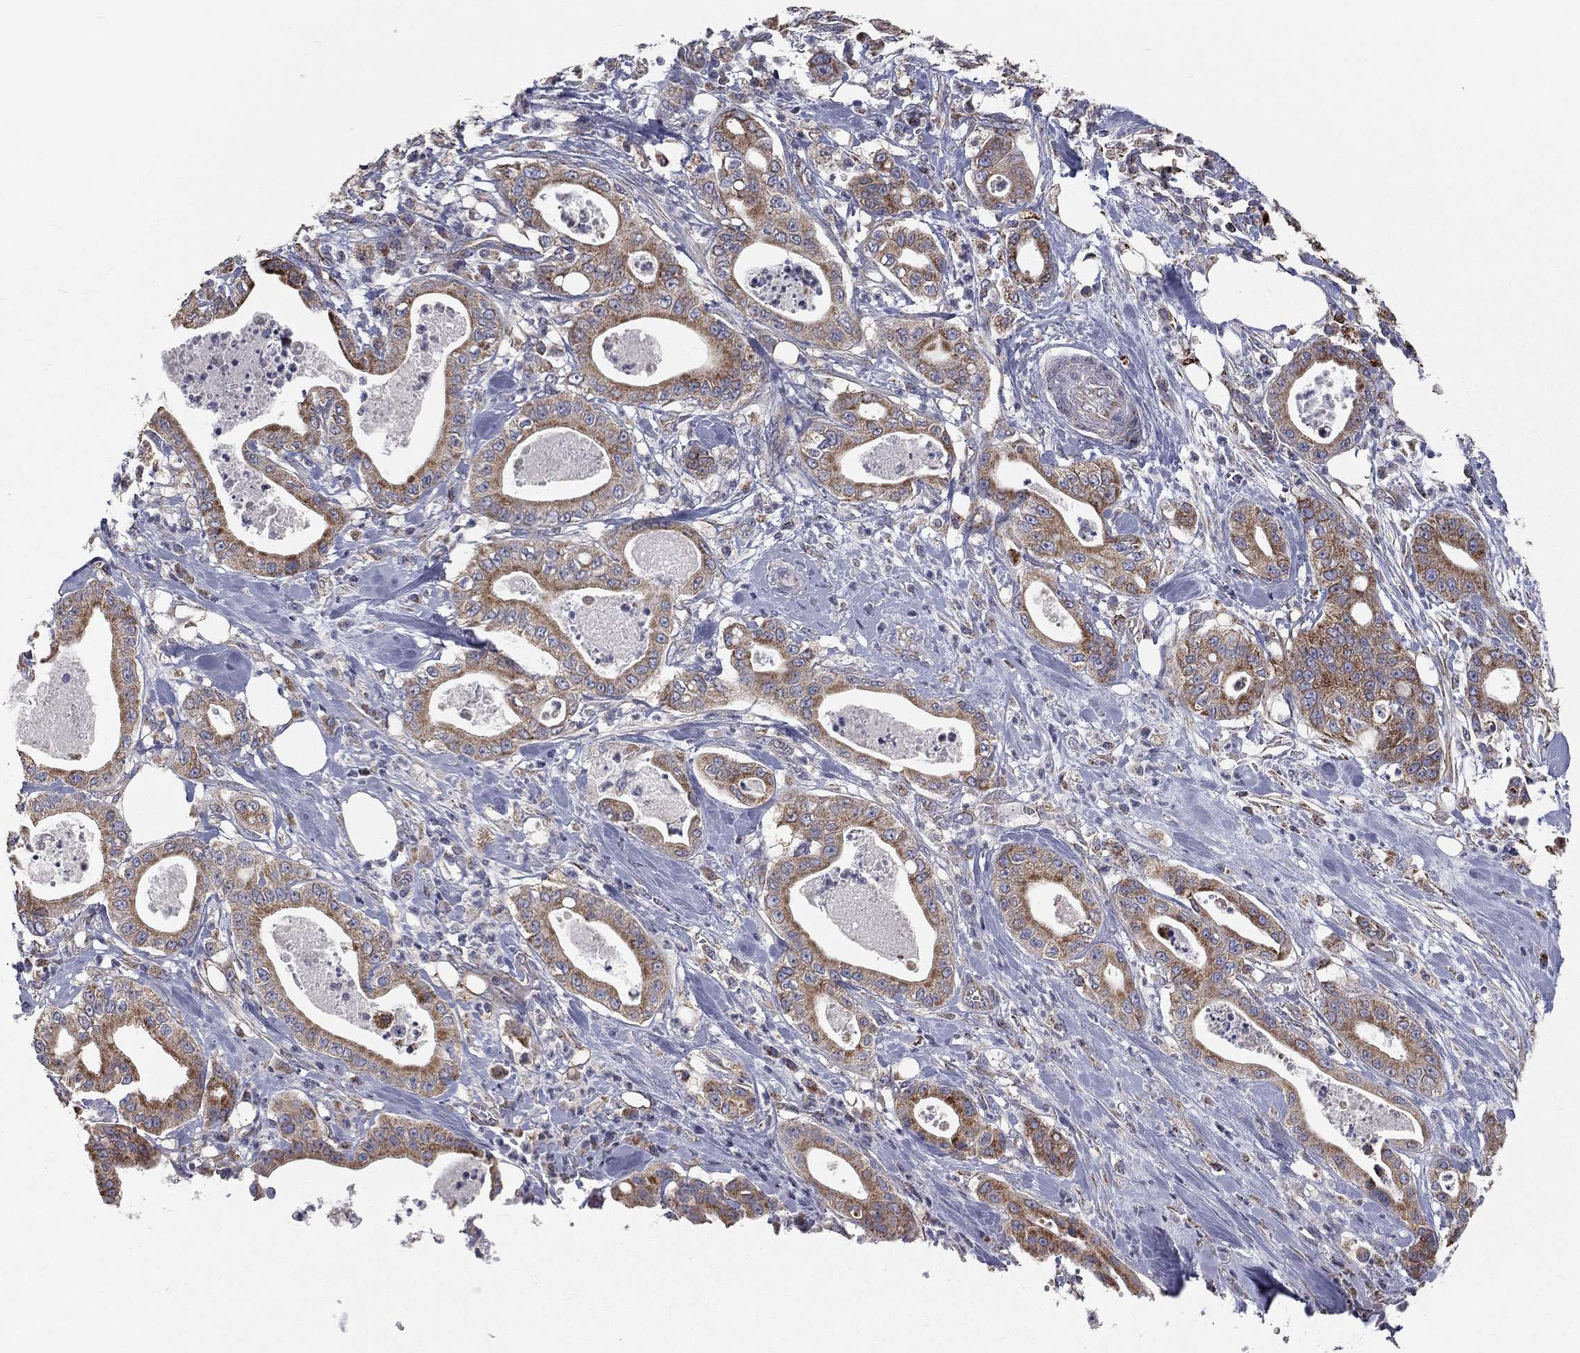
{"staining": {"intensity": "moderate", "quantity": ">75%", "location": "cytoplasmic/membranous"}, "tissue": "pancreatic cancer", "cell_type": "Tumor cells", "image_type": "cancer", "snomed": [{"axis": "morphology", "description": "Adenocarcinoma, NOS"}, {"axis": "topography", "description": "Pancreas"}], "caption": "Pancreatic adenocarcinoma stained with a brown dye demonstrates moderate cytoplasmic/membranous positive positivity in approximately >75% of tumor cells.", "gene": "HADH", "patient": {"sex": "male", "age": 71}}